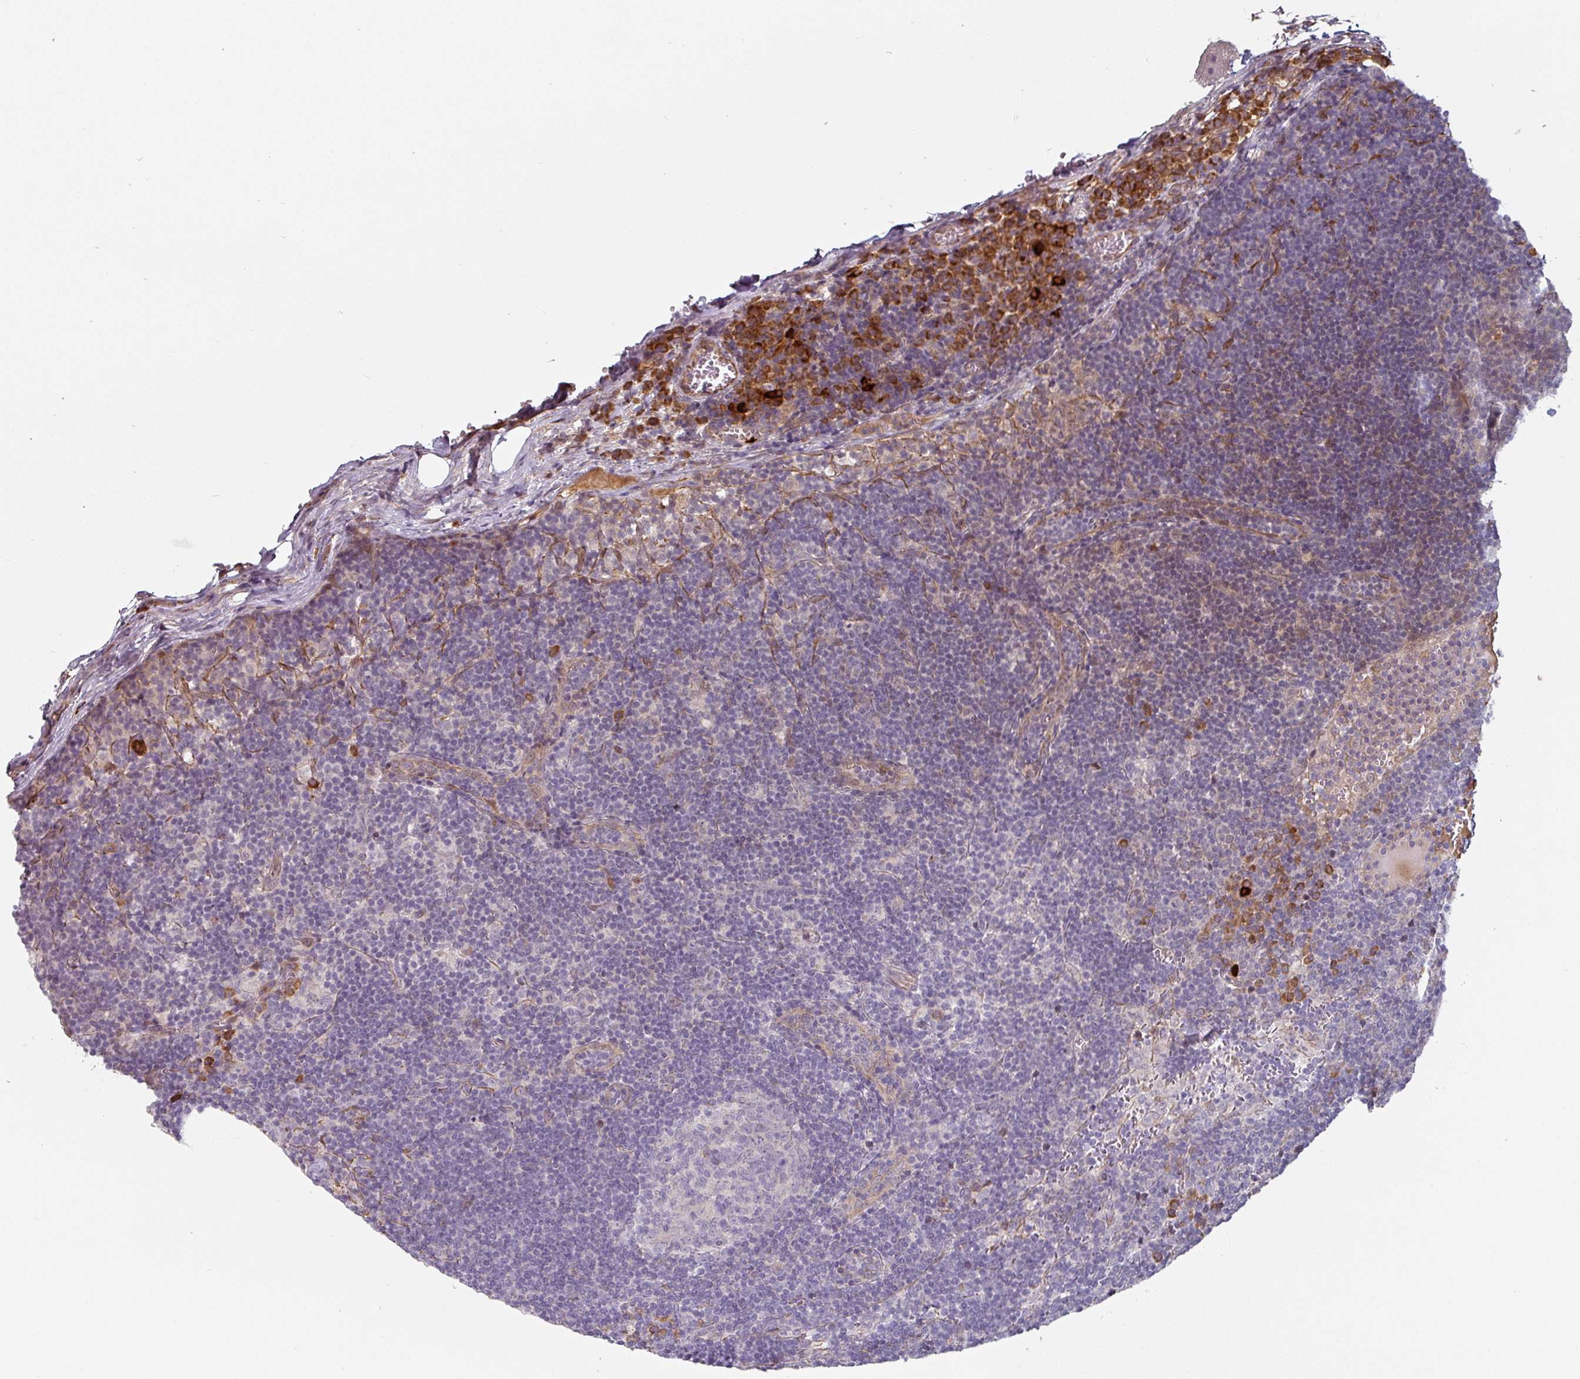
{"staining": {"intensity": "negative", "quantity": "none", "location": "none"}, "tissue": "lymph node", "cell_type": "Germinal center cells", "image_type": "normal", "snomed": [{"axis": "morphology", "description": "Normal tissue, NOS"}, {"axis": "topography", "description": "Lymph node"}], "caption": "The photomicrograph reveals no staining of germinal center cells in normal lymph node. (IHC, brightfield microscopy, high magnification).", "gene": "CEP78", "patient": {"sex": "female", "age": 29}}